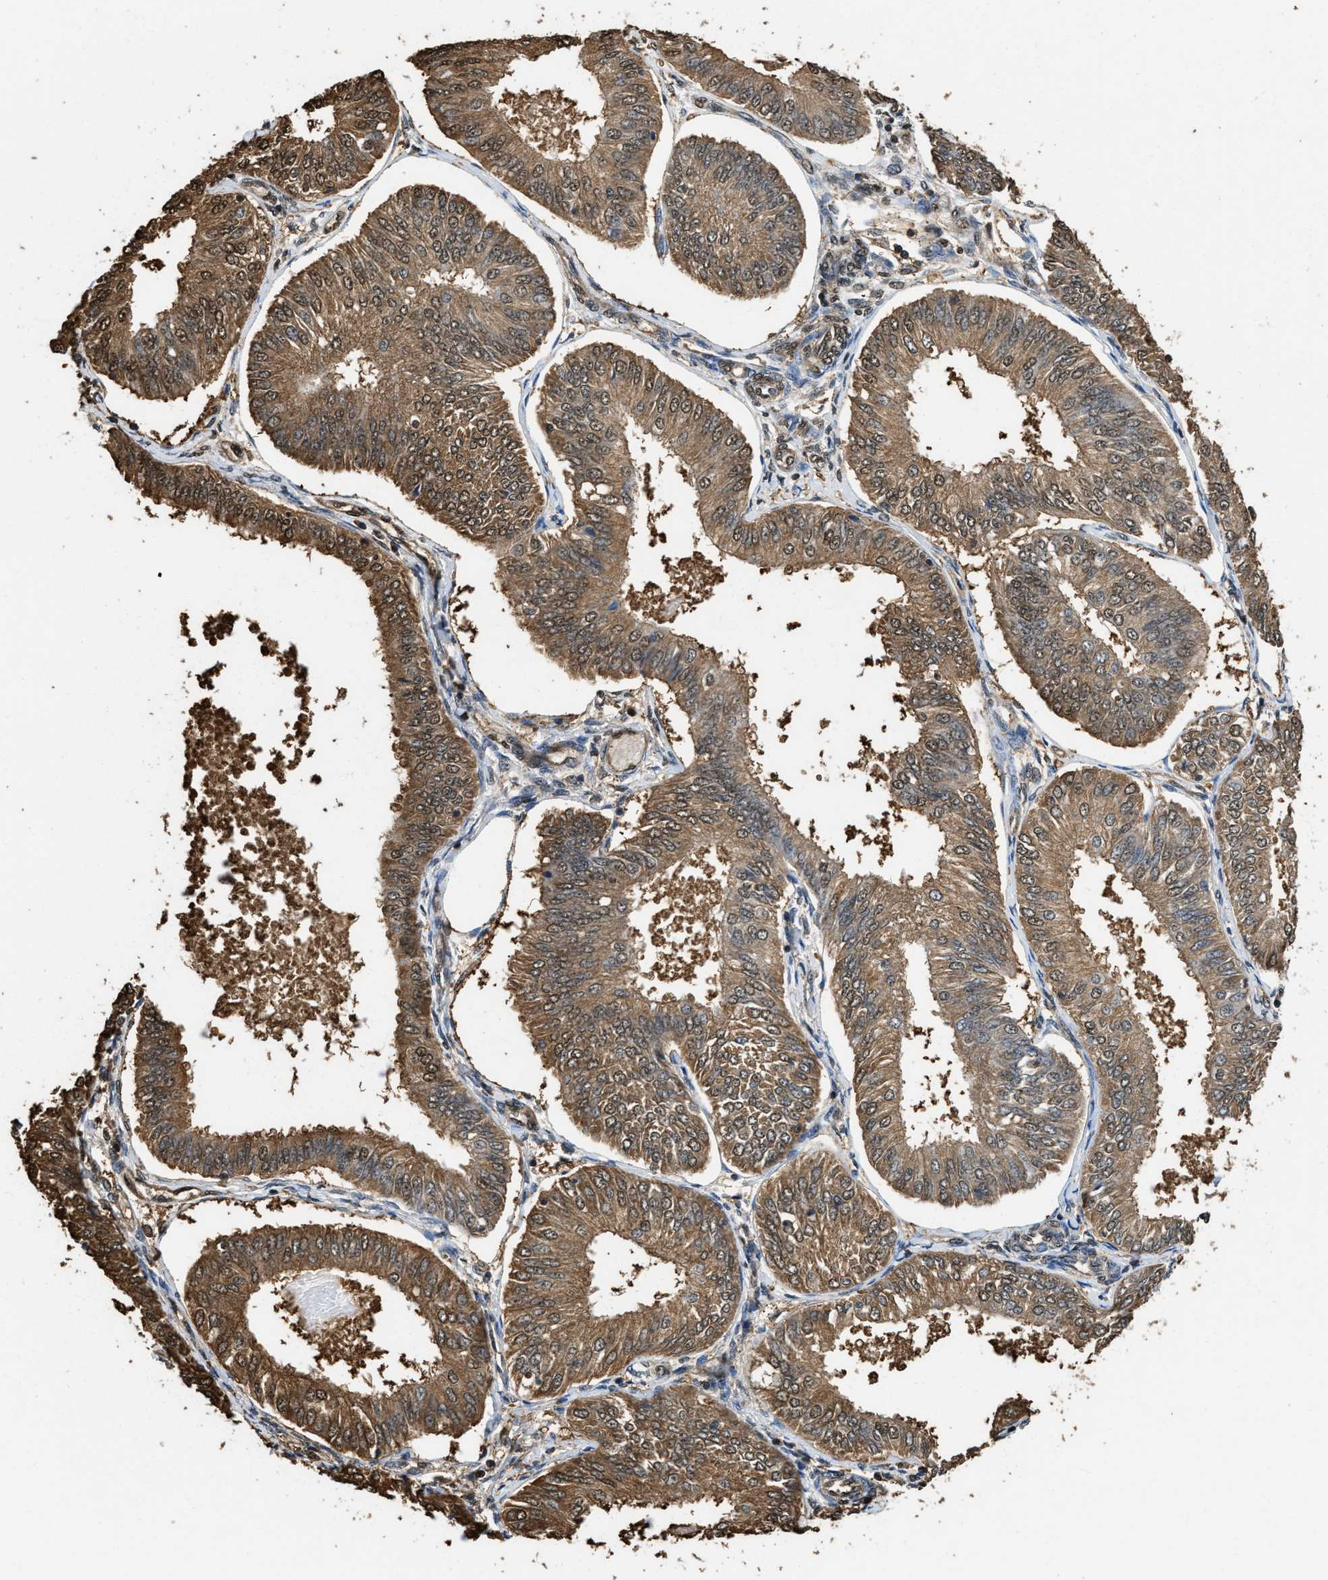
{"staining": {"intensity": "moderate", "quantity": ">75%", "location": "cytoplasmic/membranous,nuclear"}, "tissue": "endometrial cancer", "cell_type": "Tumor cells", "image_type": "cancer", "snomed": [{"axis": "morphology", "description": "Adenocarcinoma, NOS"}, {"axis": "topography", "description": "Endometrium"}], "caption": "High-magnification brightfield microscopy of endometrial cancer stained with DAB (3,3'-diaminobenzidine) (brown) and counterstained with hematoxylin (blue). tumor cells exhibit moderate cytoplasmic/membranous and nuclear expression is seen in approximately>75% of cells.", "gene": "GAPDH", "patient": {"sex": "female", "age": 58}}